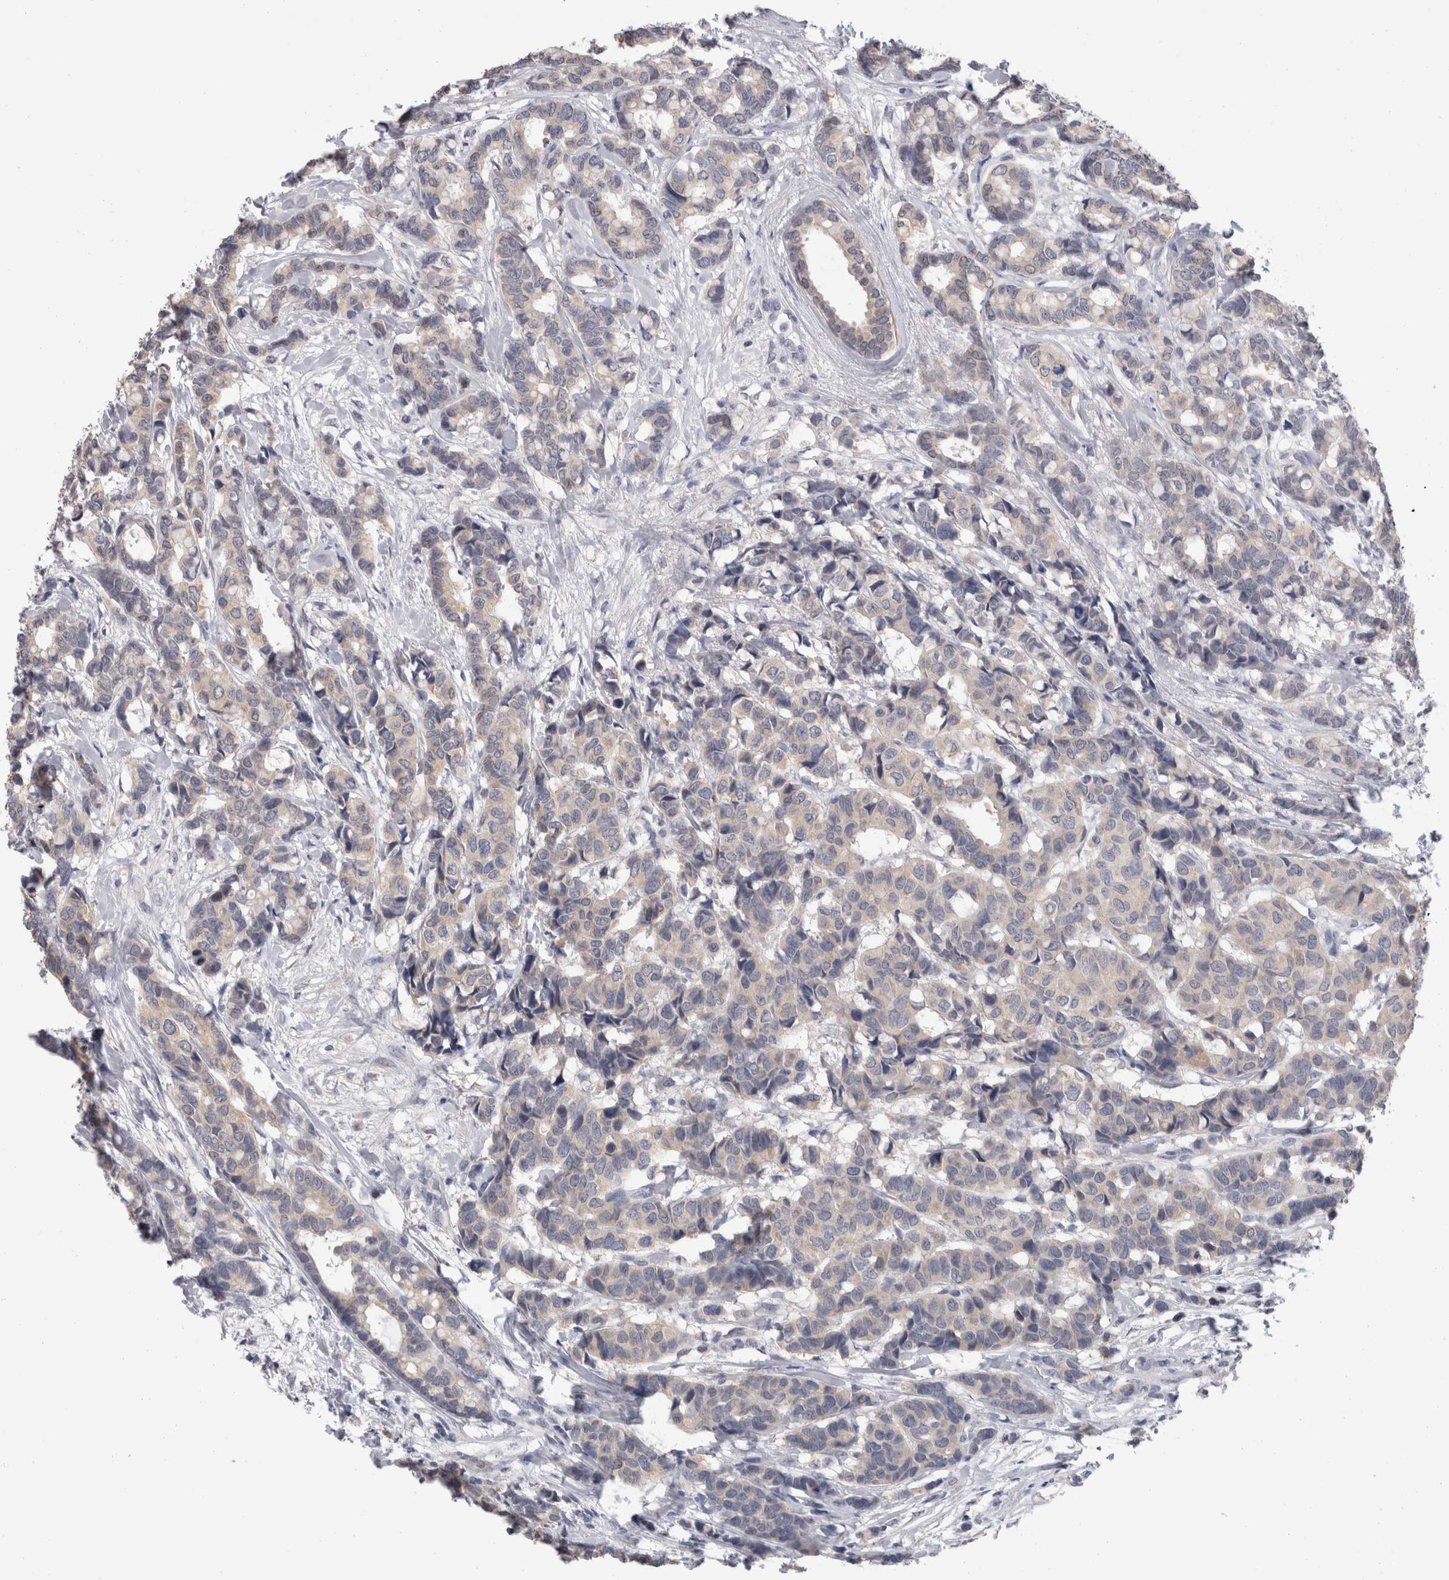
{"staining": {"intensity": "negative", "quantity": "none", "location": "none"}, "tissue": "breast cancer", "cell_type": "Tumor cells", "image_type": "cancer", "snomed": [{"axis": "morphology", "description": "Duct carcinoma"}, {"axis": "topography", "description": "Breast"}], "caption": "This is a histopathology image of IHC staining of breast invasive ductal carcinoma, which shows no expression in tumor cells. Nuclei are stained in blue.", "gene": "FHOD3", "patient": {"sex": "female", "age": 87}}